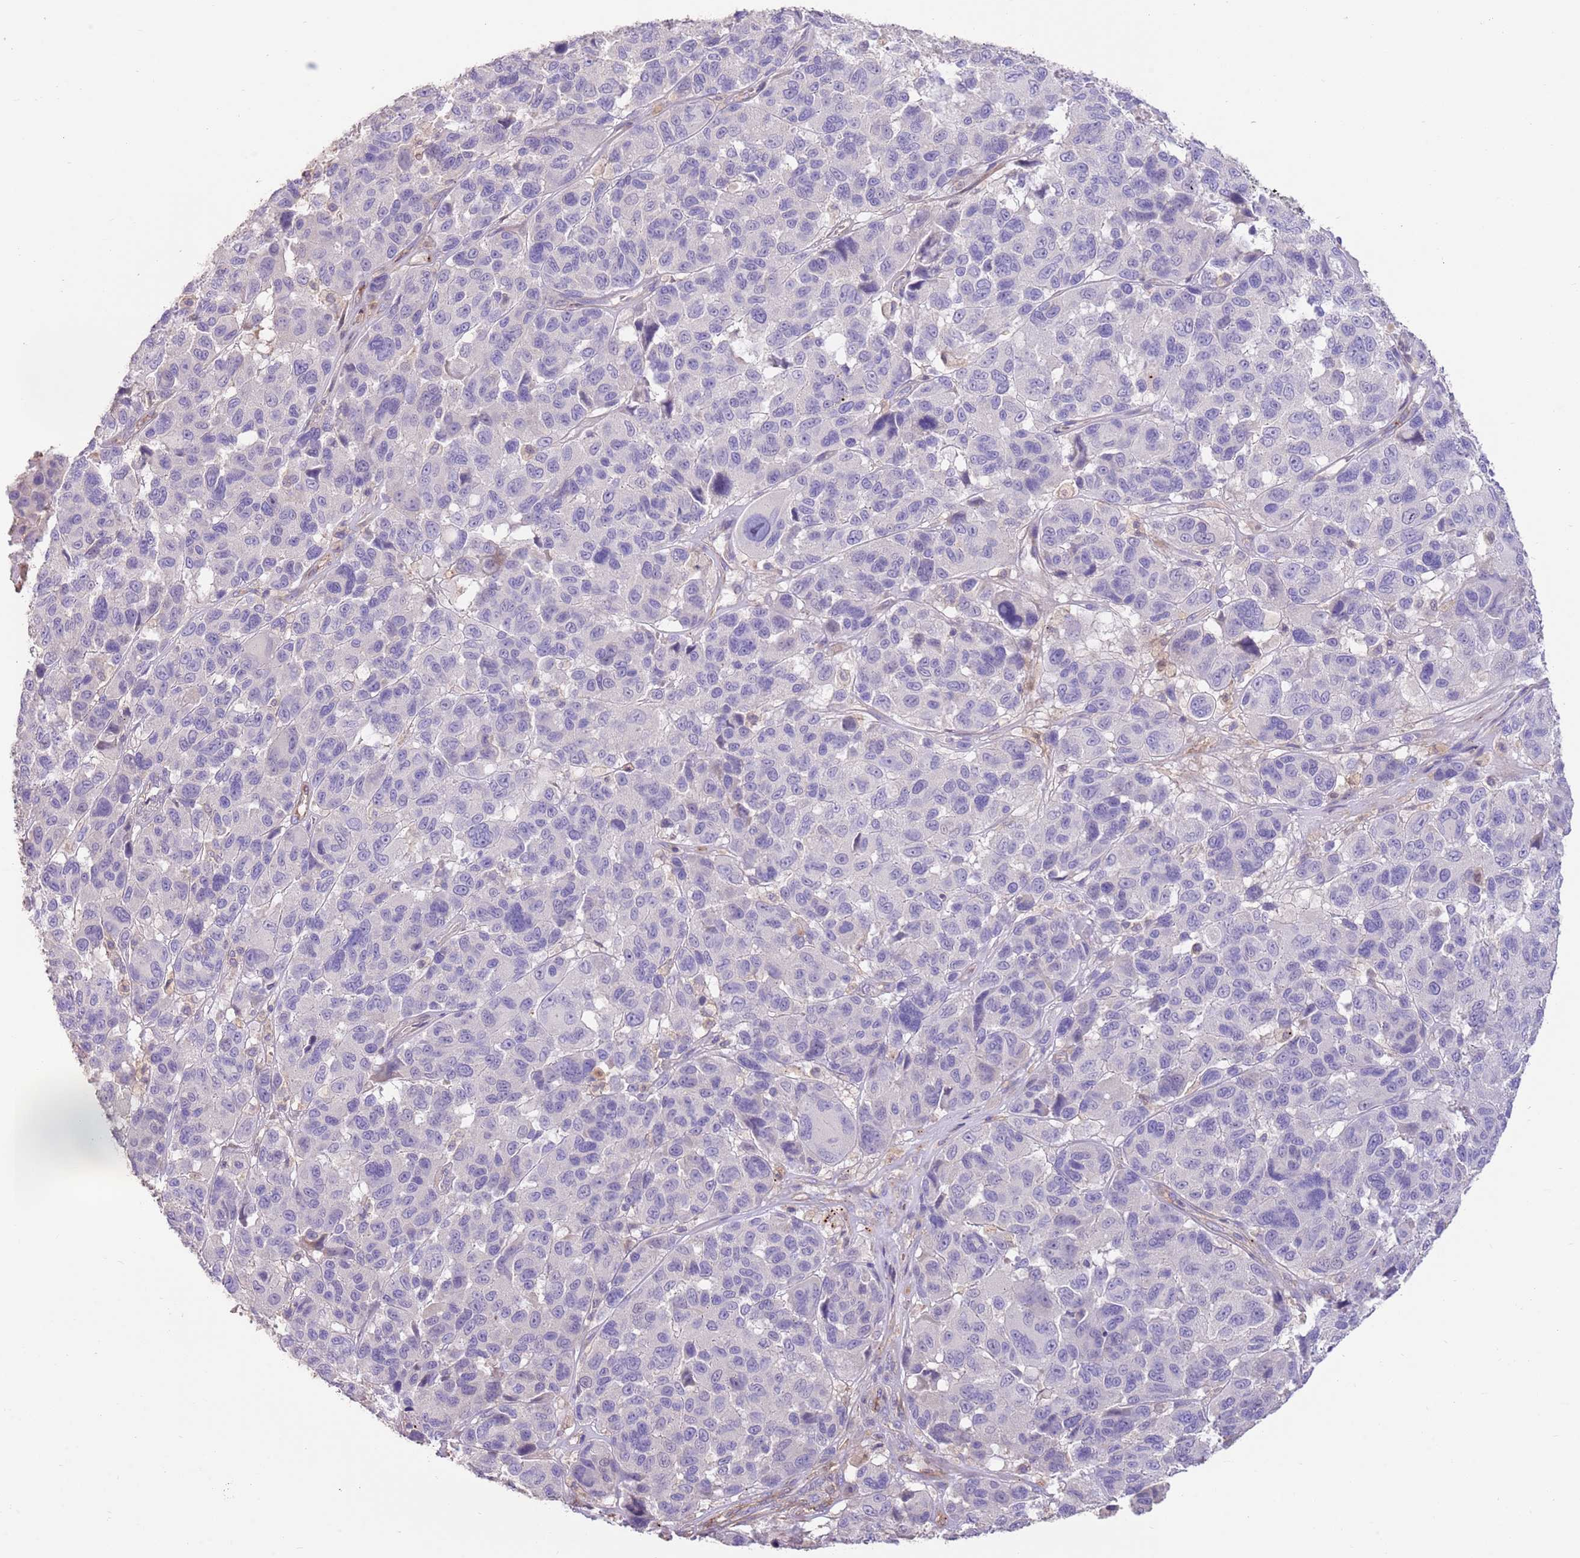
{"staining": {"intensity": "negative", "quantity": "none", "location": "none"}, "tissue": "melanoma", "cell_type": "Tumor cells", "image_type": "cancer", "snomed": [{"axis": "morphology", "description": "Malignant melanoma, NOS"}, {"axis": "topography", "description": "Skin"}], "caption": "Immunohistochemical staining of malignant melanoma demonstrates no significant staining in tumor cells.", "gene": "SFTPA1", "patient": {"sex": "female", "age": 66}}